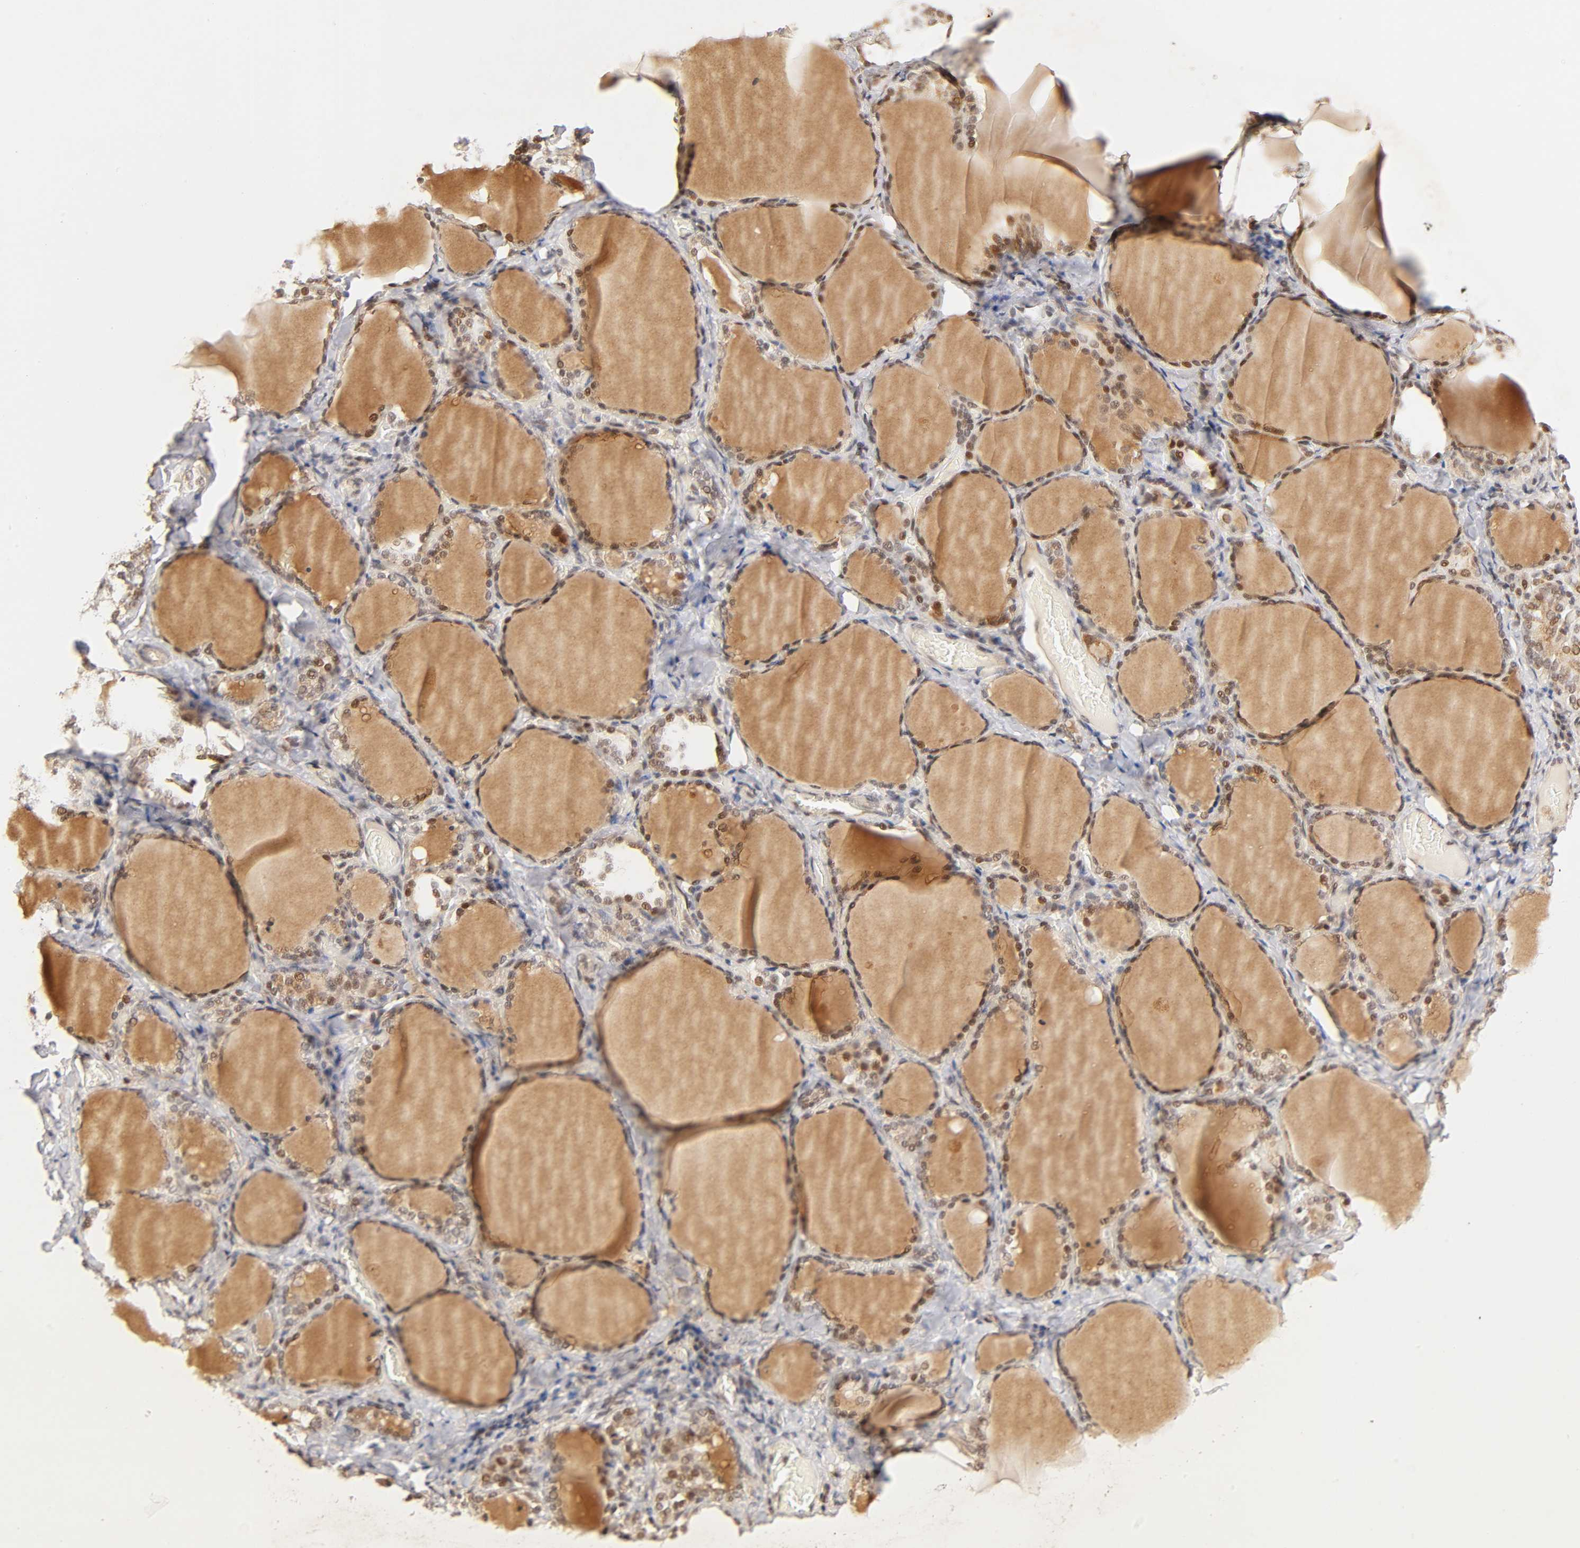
{"staining": {"intensity": "strong", "quantity": ">75%", "location": "cytoplasmic/membranous,nuclear"}, "tissue": "thyroid gland", "cell_type": "Glandular cells", "image_type": "normal", "snomed": [{"axis": "morphology", "description": "Normal tissue, NOS"}, {"axis": "morphology", "description": "Papillary adenocarcinoma, NOS"}, {"axis": "topography", "description": "Thyroid gland"}], "caption": "Thyroid gland stained with DAB IHC reveals high levels of strong cytoplasmic/membranous,nuclear expression in approximately >75% of glandular cells. The protein of interest is stained brown, and the nuclei are stained in blue (DAB (3,3'-diaminobenzidine) IHC with brightfield microscopy, high magnification).", "gene": "TAF10", "patient": {"sex": "female", "age": 30}}